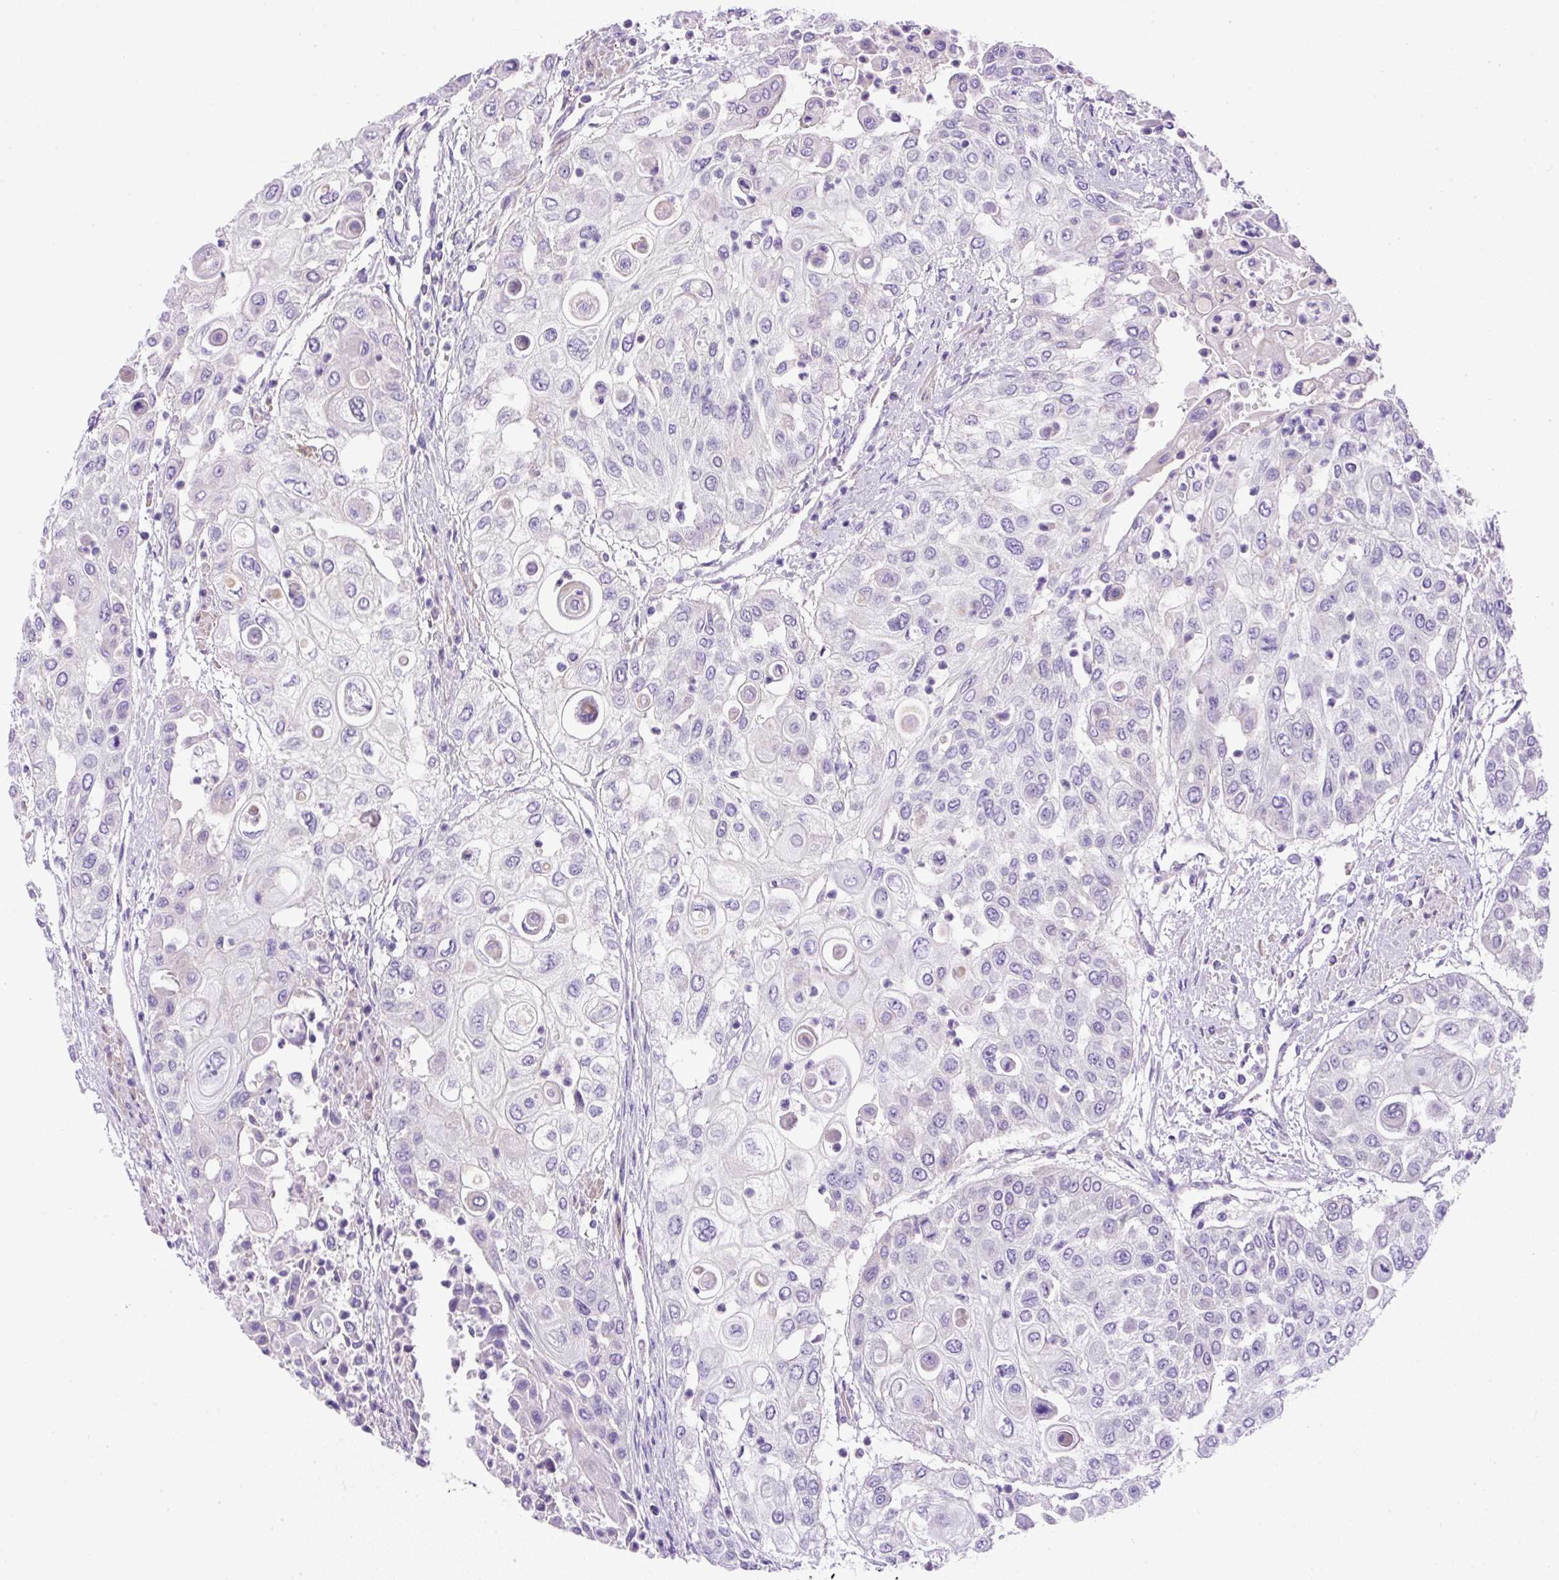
{"staining": {"intensity": "negative", "quantity": "none", "location": "none"}, "tissue": "urothelial cancer", "cell_type": "Tumor cells", "image_type": "cancer", "snomed": [{"axis": "morphology", "description": "Urothelial carcinoma, High grade"}, {"axis": "topography", "description": "Urinary bladder"}], "caption": "Micrograph shows no protein staining in tumor cells of urothelial carcinoma (high-grade) tissue. (Brightfield microscopy of DAB immunohistochemistry (IHC) at high magnification).", "gene": "NPTN", "patient": {"sex": "female", "age": 79}}